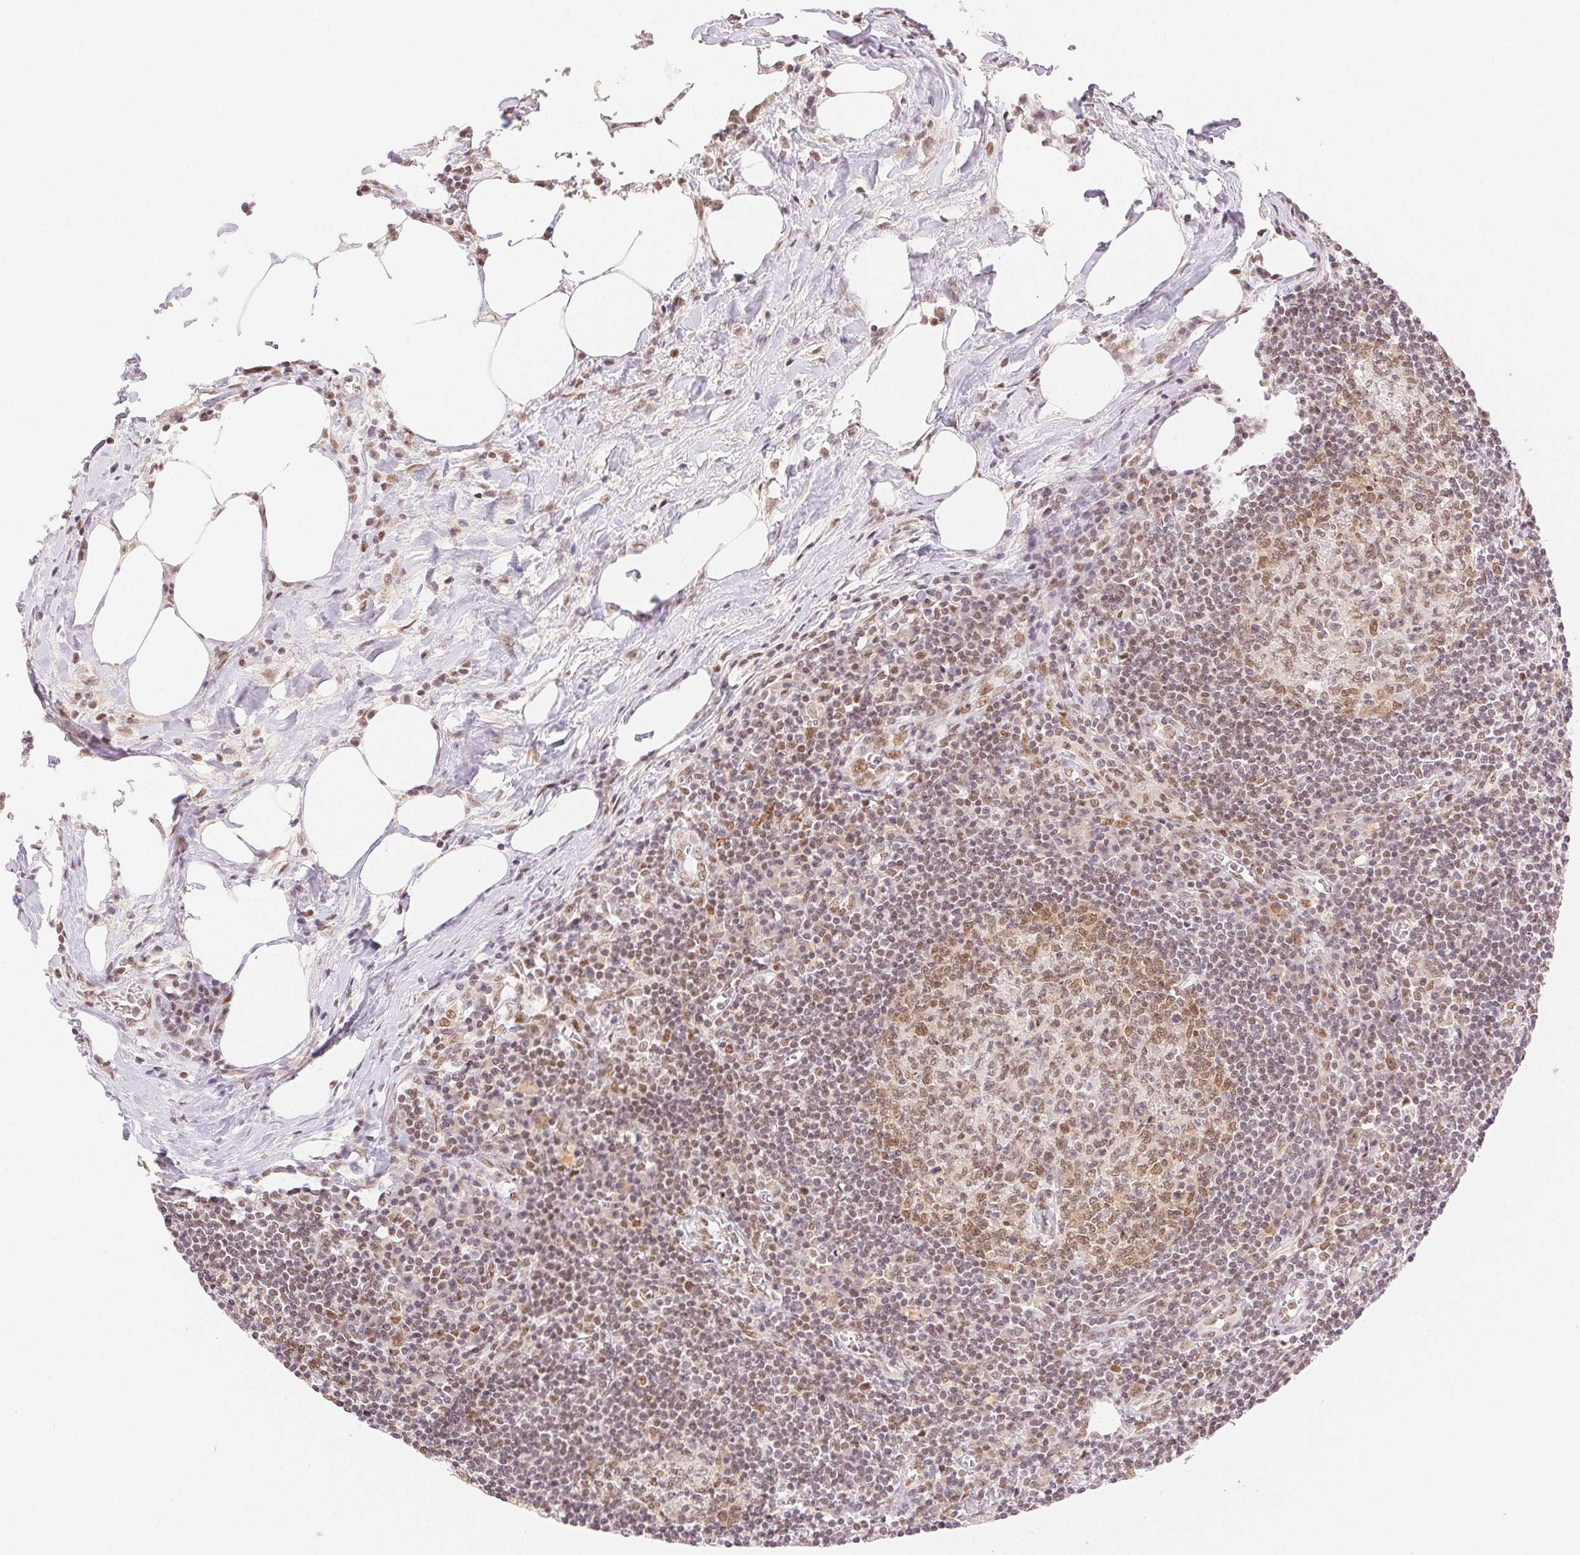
{"staining": {"intensity": "moderate", "quantity": "25%-75%", "location": "nuclear"}, "tissue": "lymph node", "cell_type": "Germinal center cells", "image_type": "normal", "snomed": [{"axis": "morphology", "description": "Normal tissue, NOS"}, {"axis": "topography", "description": "Lymph node"}], "caption": "Lymph node was stained to show a protein in brown. There is medium levels of moderate nuclear positivity in approximately 25%-75% of germinal center cells. Using DAB (brown) and hematoxylin (blue) stains, captured at high magnification using brightfield microscopy.", "gene": "H2AZ1", "patient": {"sex": "male", "age": 67}}